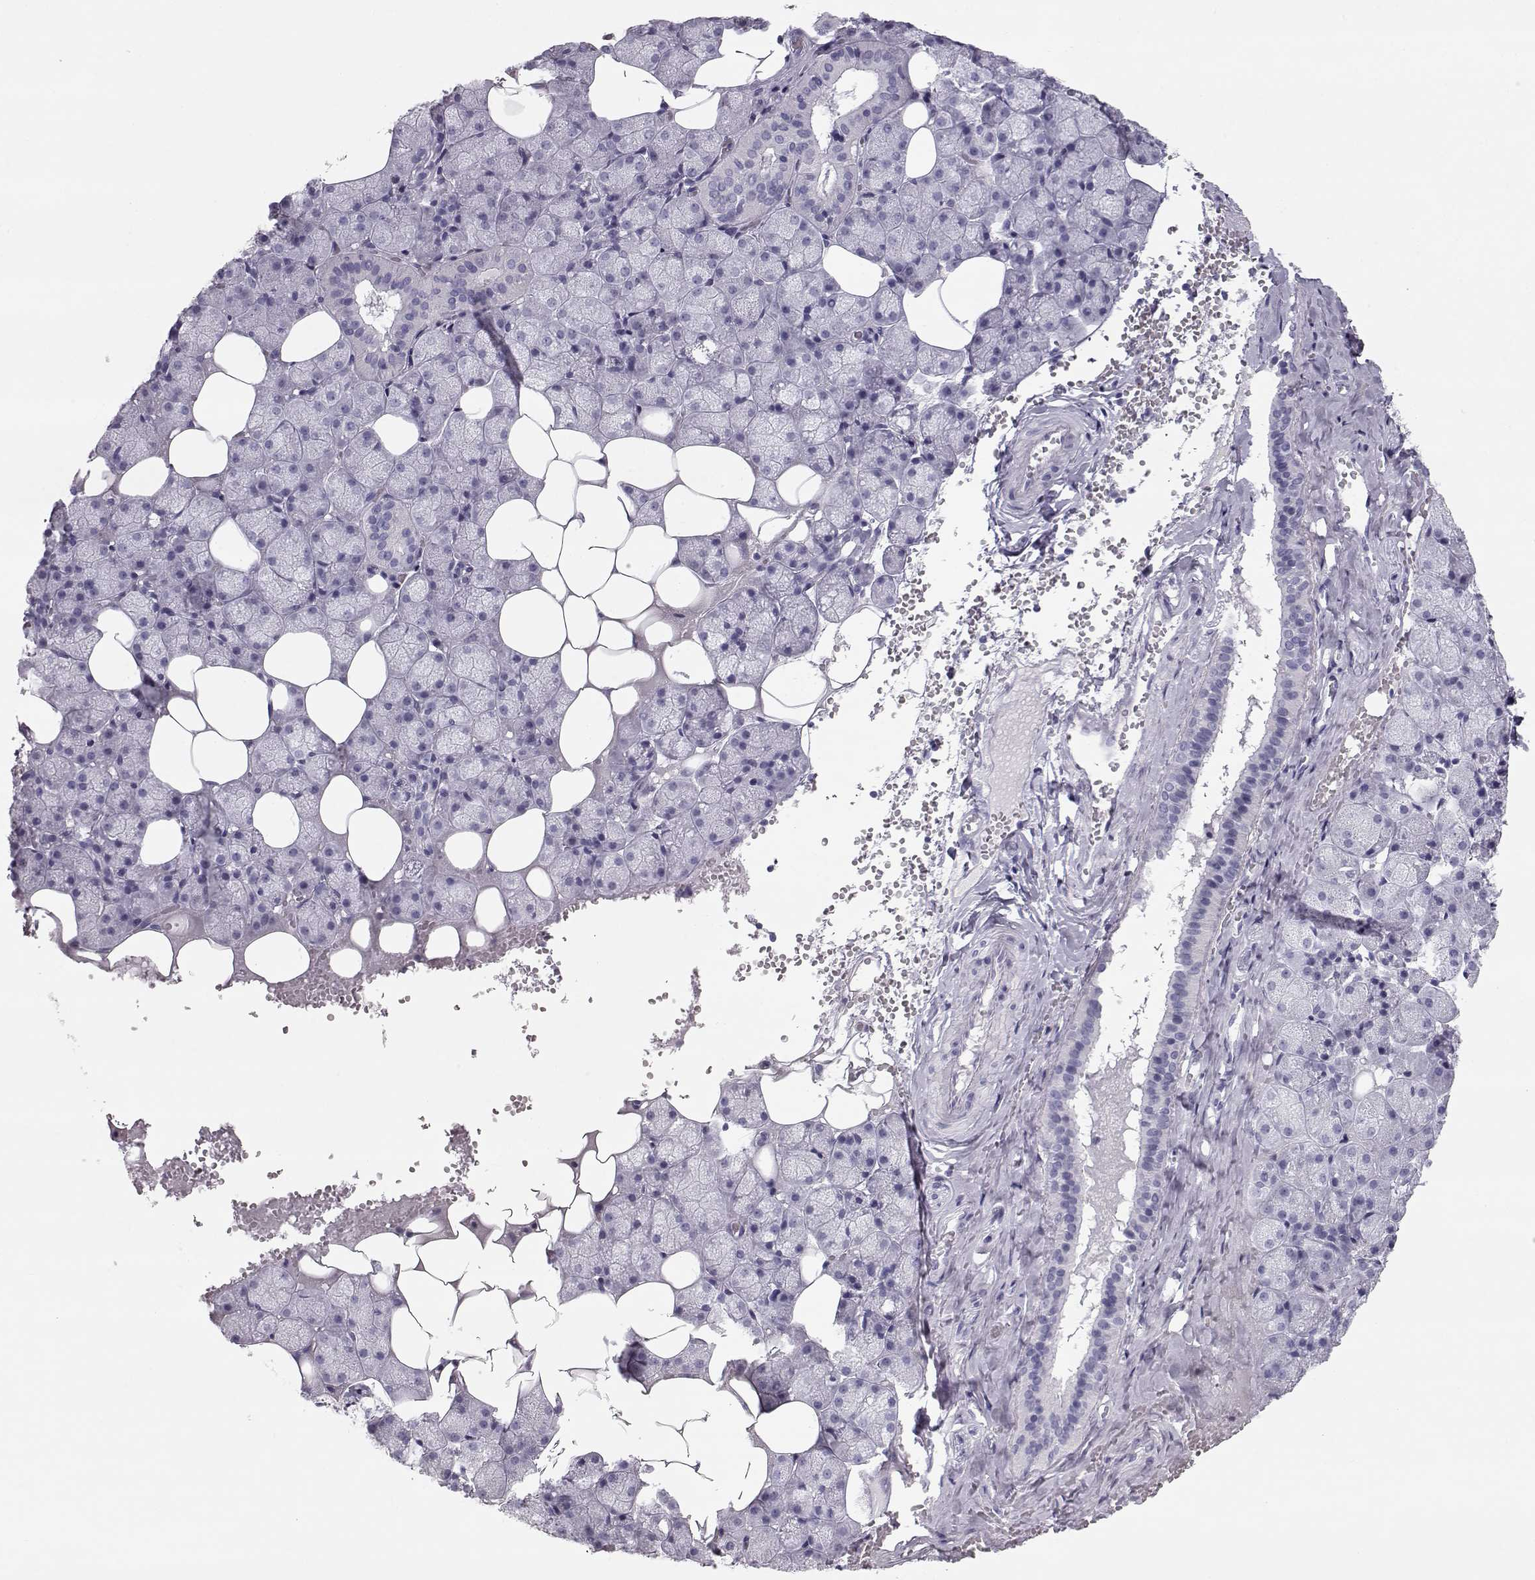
{"staining": {"intensity": "negative", "quantity": "none", "location": "none"}, "tissue": "salivary gland", "cell_type": "Glandular cells", "image_type": "normal", "snomed": [{"axis": "morphology", "description": "Normal tissue, NOS"}, {"axis": "topography", "description": "Salivary gland"}], "caption": "This is an immunohistochemistry histopathology image of unremarkable salivary gland. There is no positivity in glandular cells.", "gene": "MIP", "patient": {"sex": "male", "age": 38}}